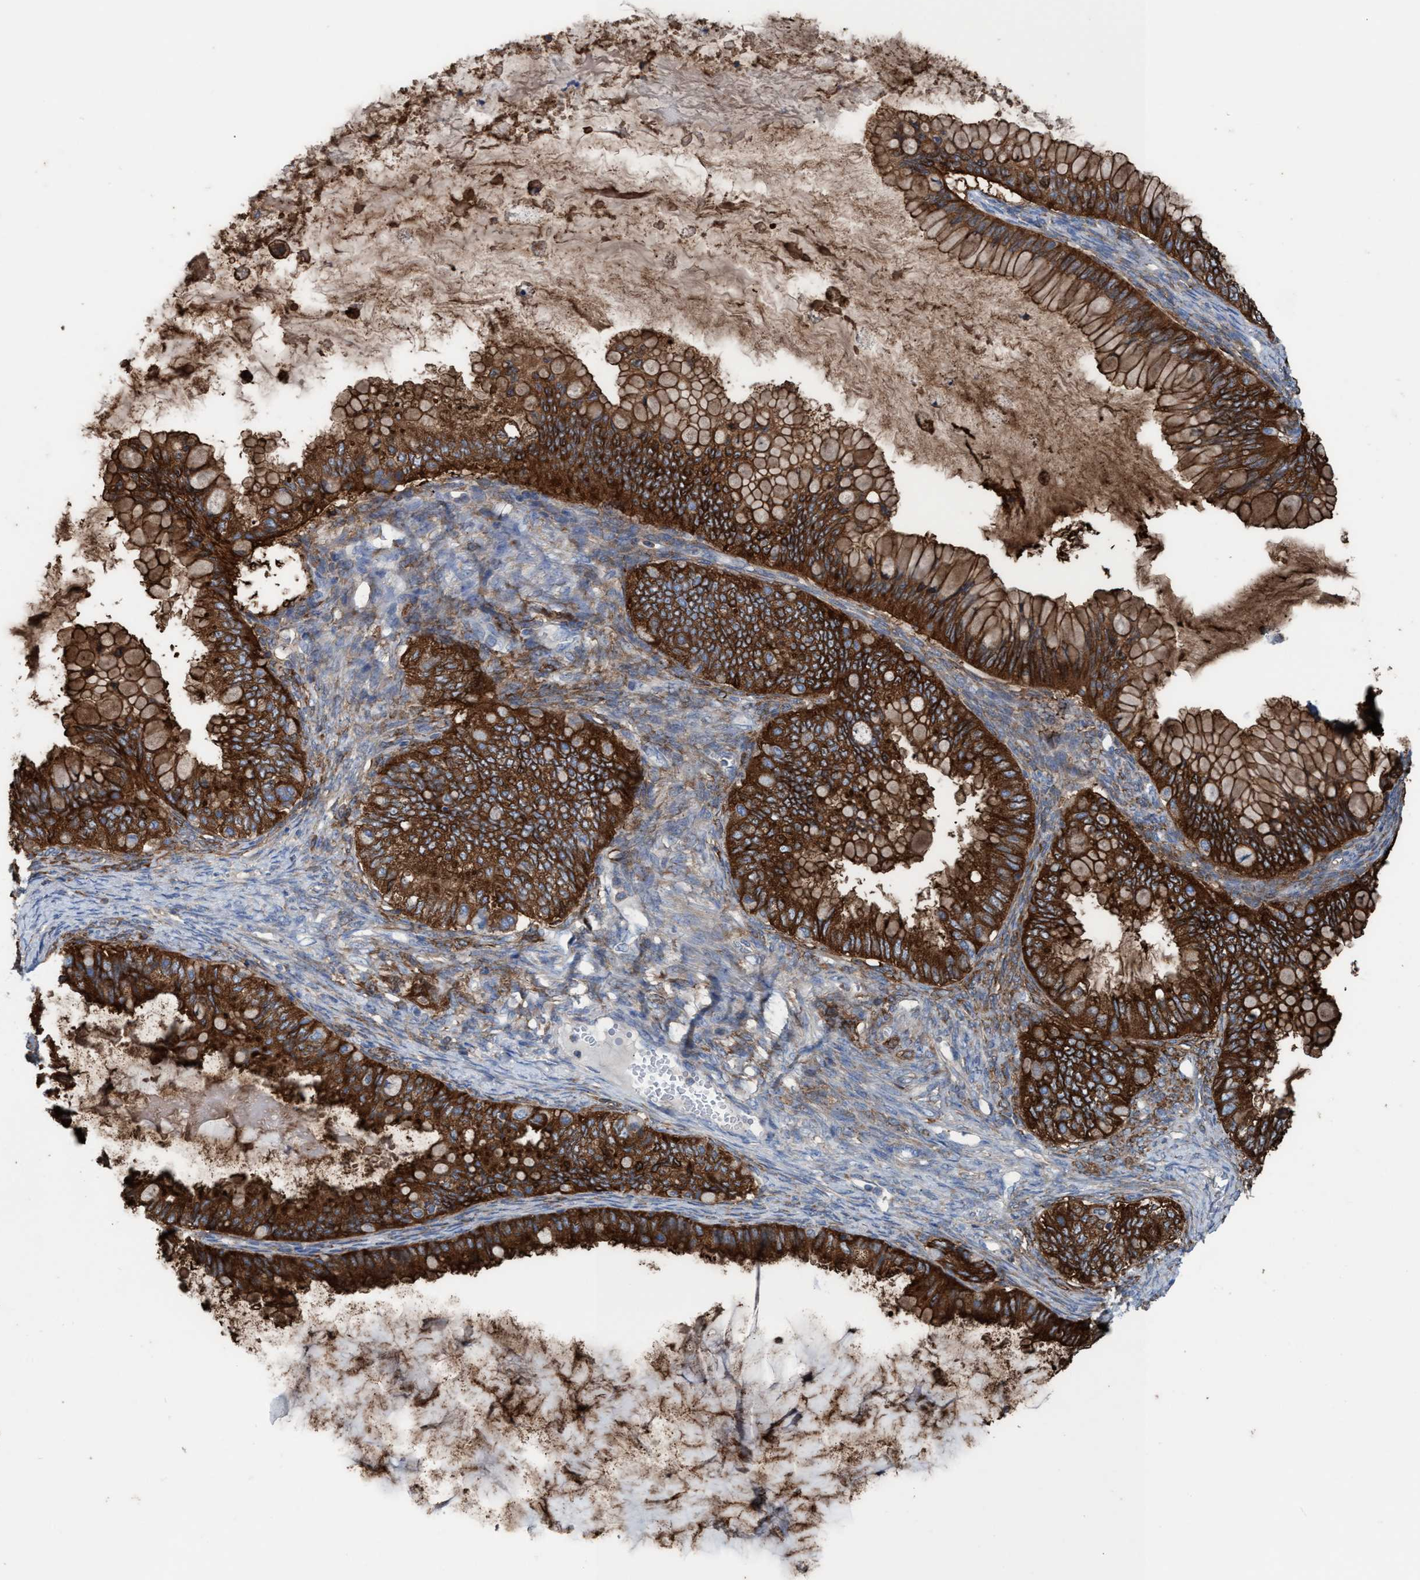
{"staining": {"intensity": "strong", "quantity": ">75%", "location": "cytoplasmic/membranous"}, "tissue": "ovarian cancer", "cell_type": "Tumor cells", "image_type": "cancer", "snomed": [{"axis": "morphology", "description": "Cystadenocarcinoma, mucinous, NOS"}, {"axis": "topography", "description": "Ovary"}], "caption": "This micrograph reveals immunohistochemistry (IHC) staining of human ovarian mucinous cystadenocarcinoma, with high strong cytoplasmic/membranous staining in about >75% of tumor cells.", "gene": "EZR", "patient": {"sex": "female", "age": 80}}